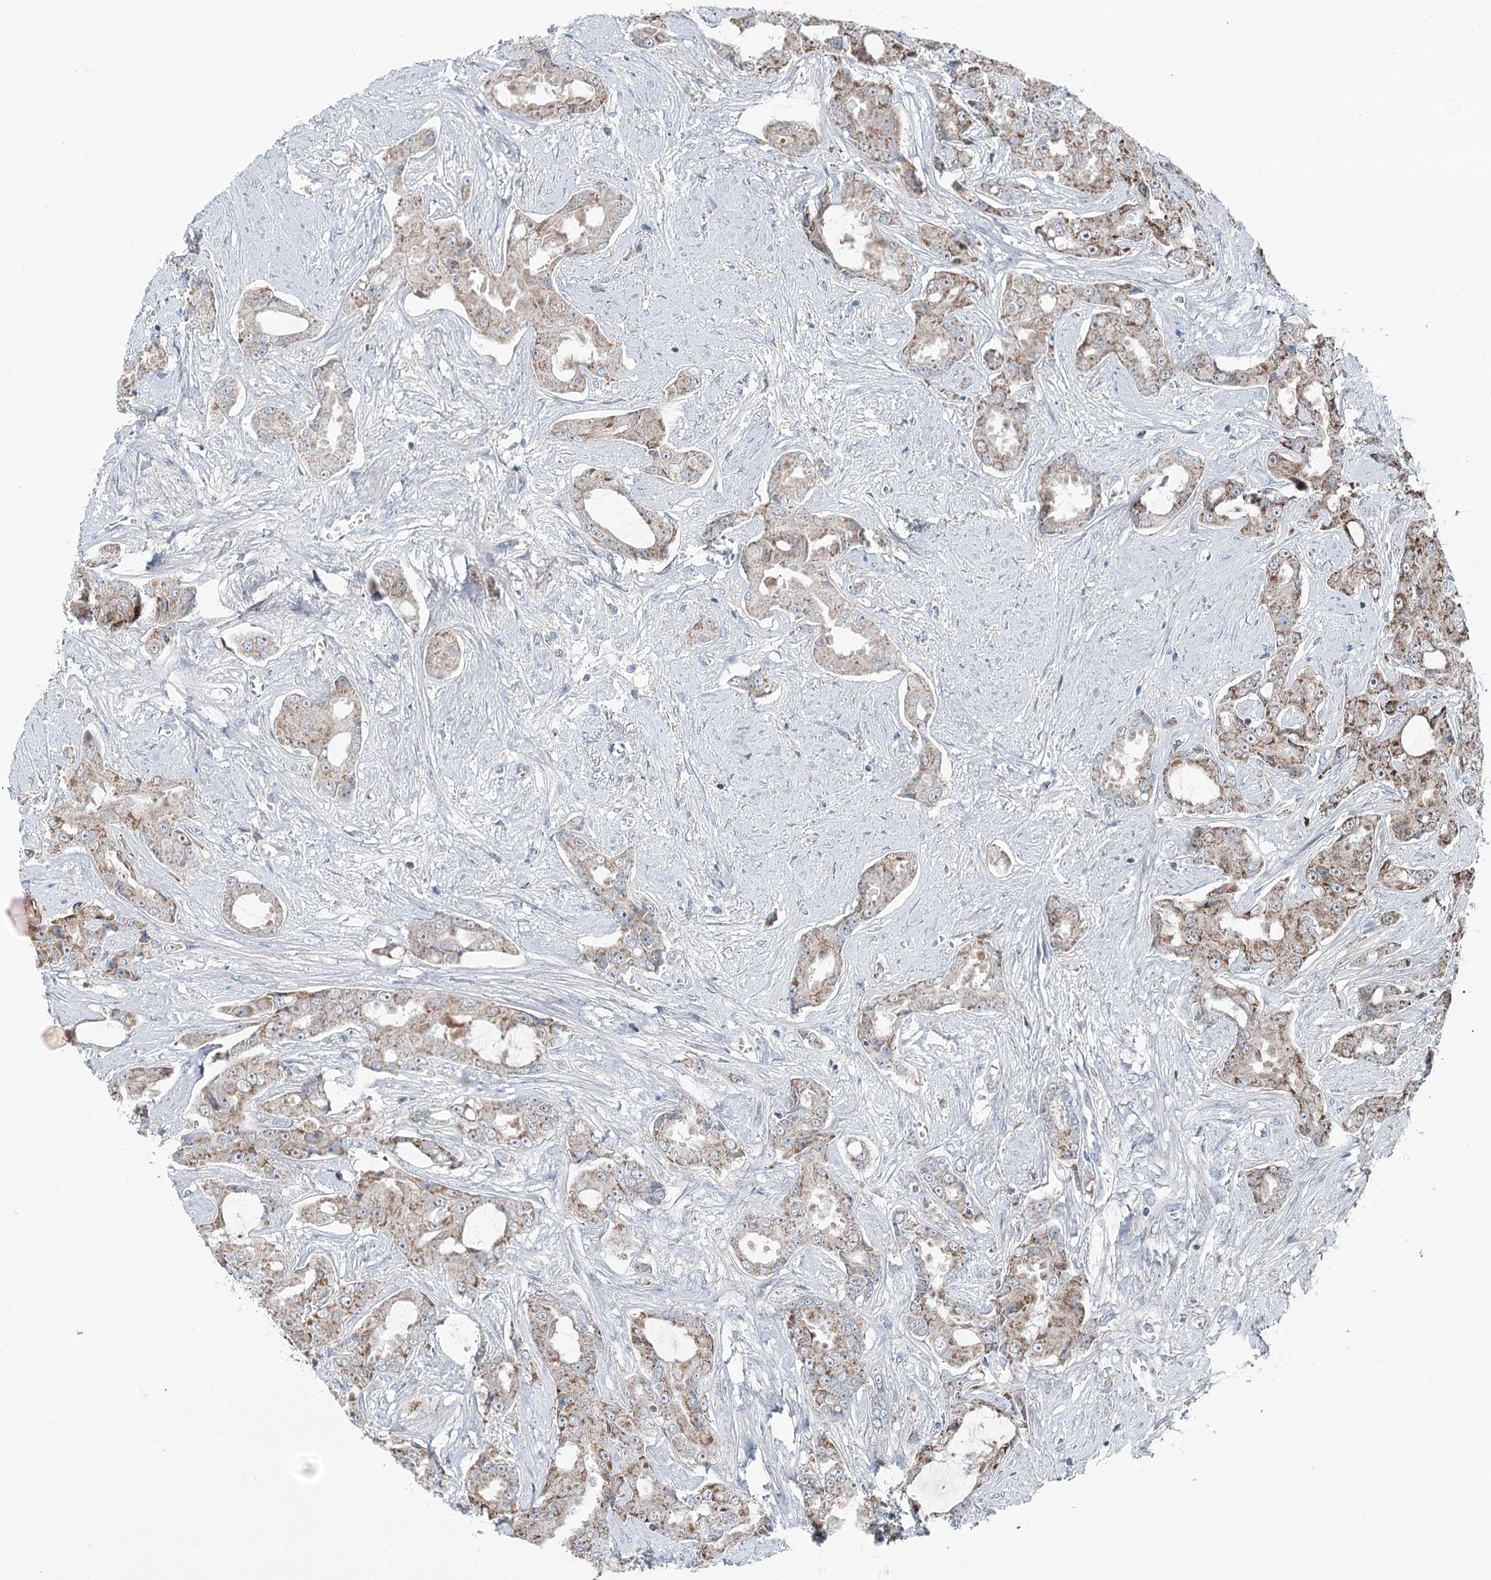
{"staining": {"intensity": "moderate", "quantity": ">75%", "location": "cytoplasmic/membranous"}, "tissue": "prostate cancer", "cell_type": "Tumor cells", "image_type": "cancer", "snomed": [{"axis": "morphology", "description": "Adenocarcinoma, High grade"}, {"axis": "topography", "description": "Prostate"}], "caption": "Prostate cancer (adenocarcinoma (high-grade)) stained with immunohistochemistry (IHC) displays moderate cytoplasmic/membranous positivity in approximately >75% of tumor cells. (brown staining indicates protein expression, while blue staining denotes nuclei).", "gene": "CHCHD5", "patient": {"sex": "male", "age": 73}}